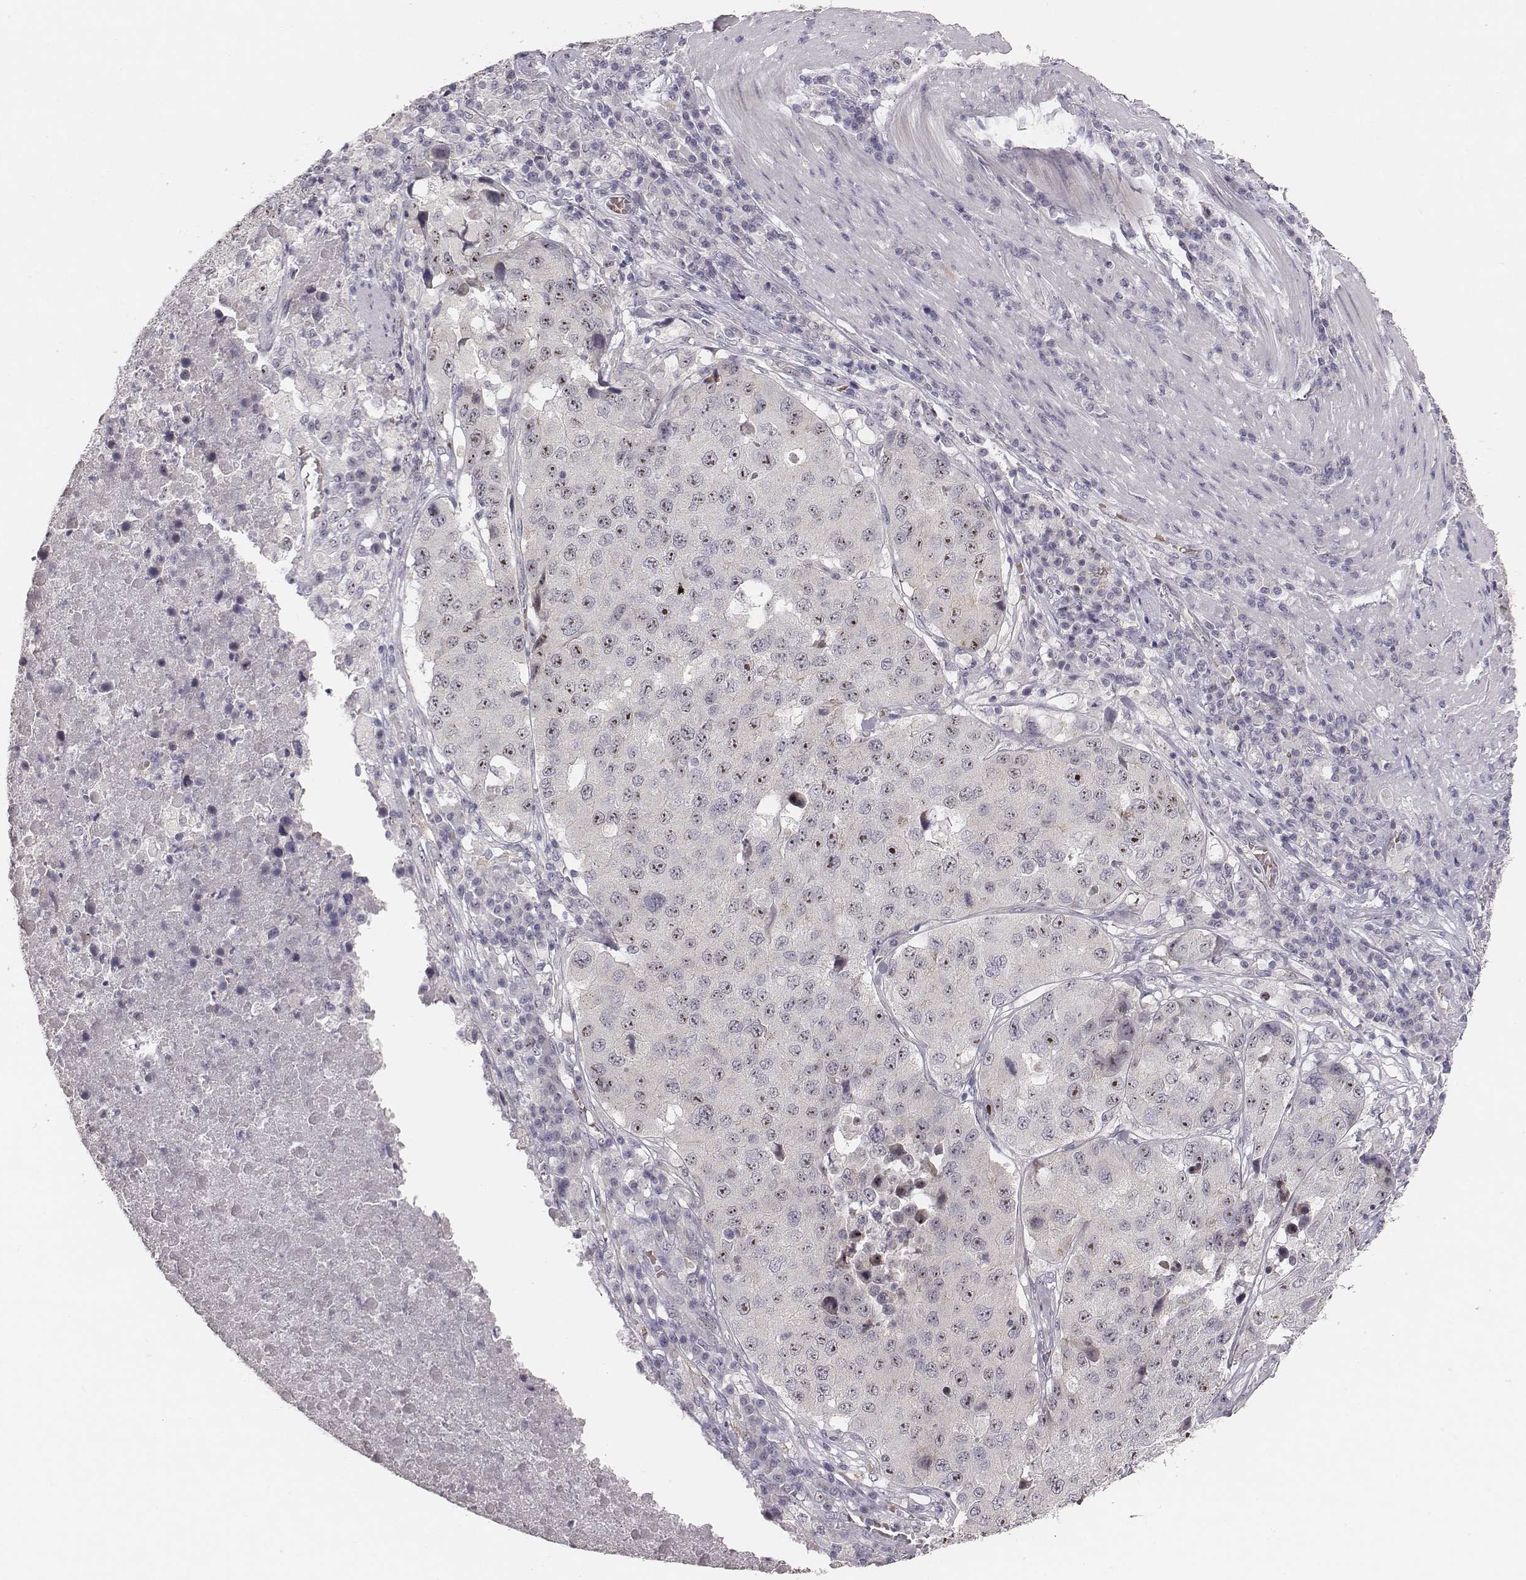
{"staining": {"intensity": "moderate", "quantity": "25%-75%", "location": "nuclear"}, "tissue": "stomach cancer", "cell_type": "Tumor cells", "image_type": "cancer", "snomed": [{"axis": "morphology", "description": "Adenocarcinoma, NOS"}, {"axis": "topography", "description": "Stomach"}], "caption": "An immunohistochemistry (IHC) photomicrograph of neoplastic tissue is shown. Protein staining in brown highlights moderate nuclear positivity in stomach cancer within tumor cells.", "gene": "NIFK", "patient": {"sex": "male", "age": 71}}